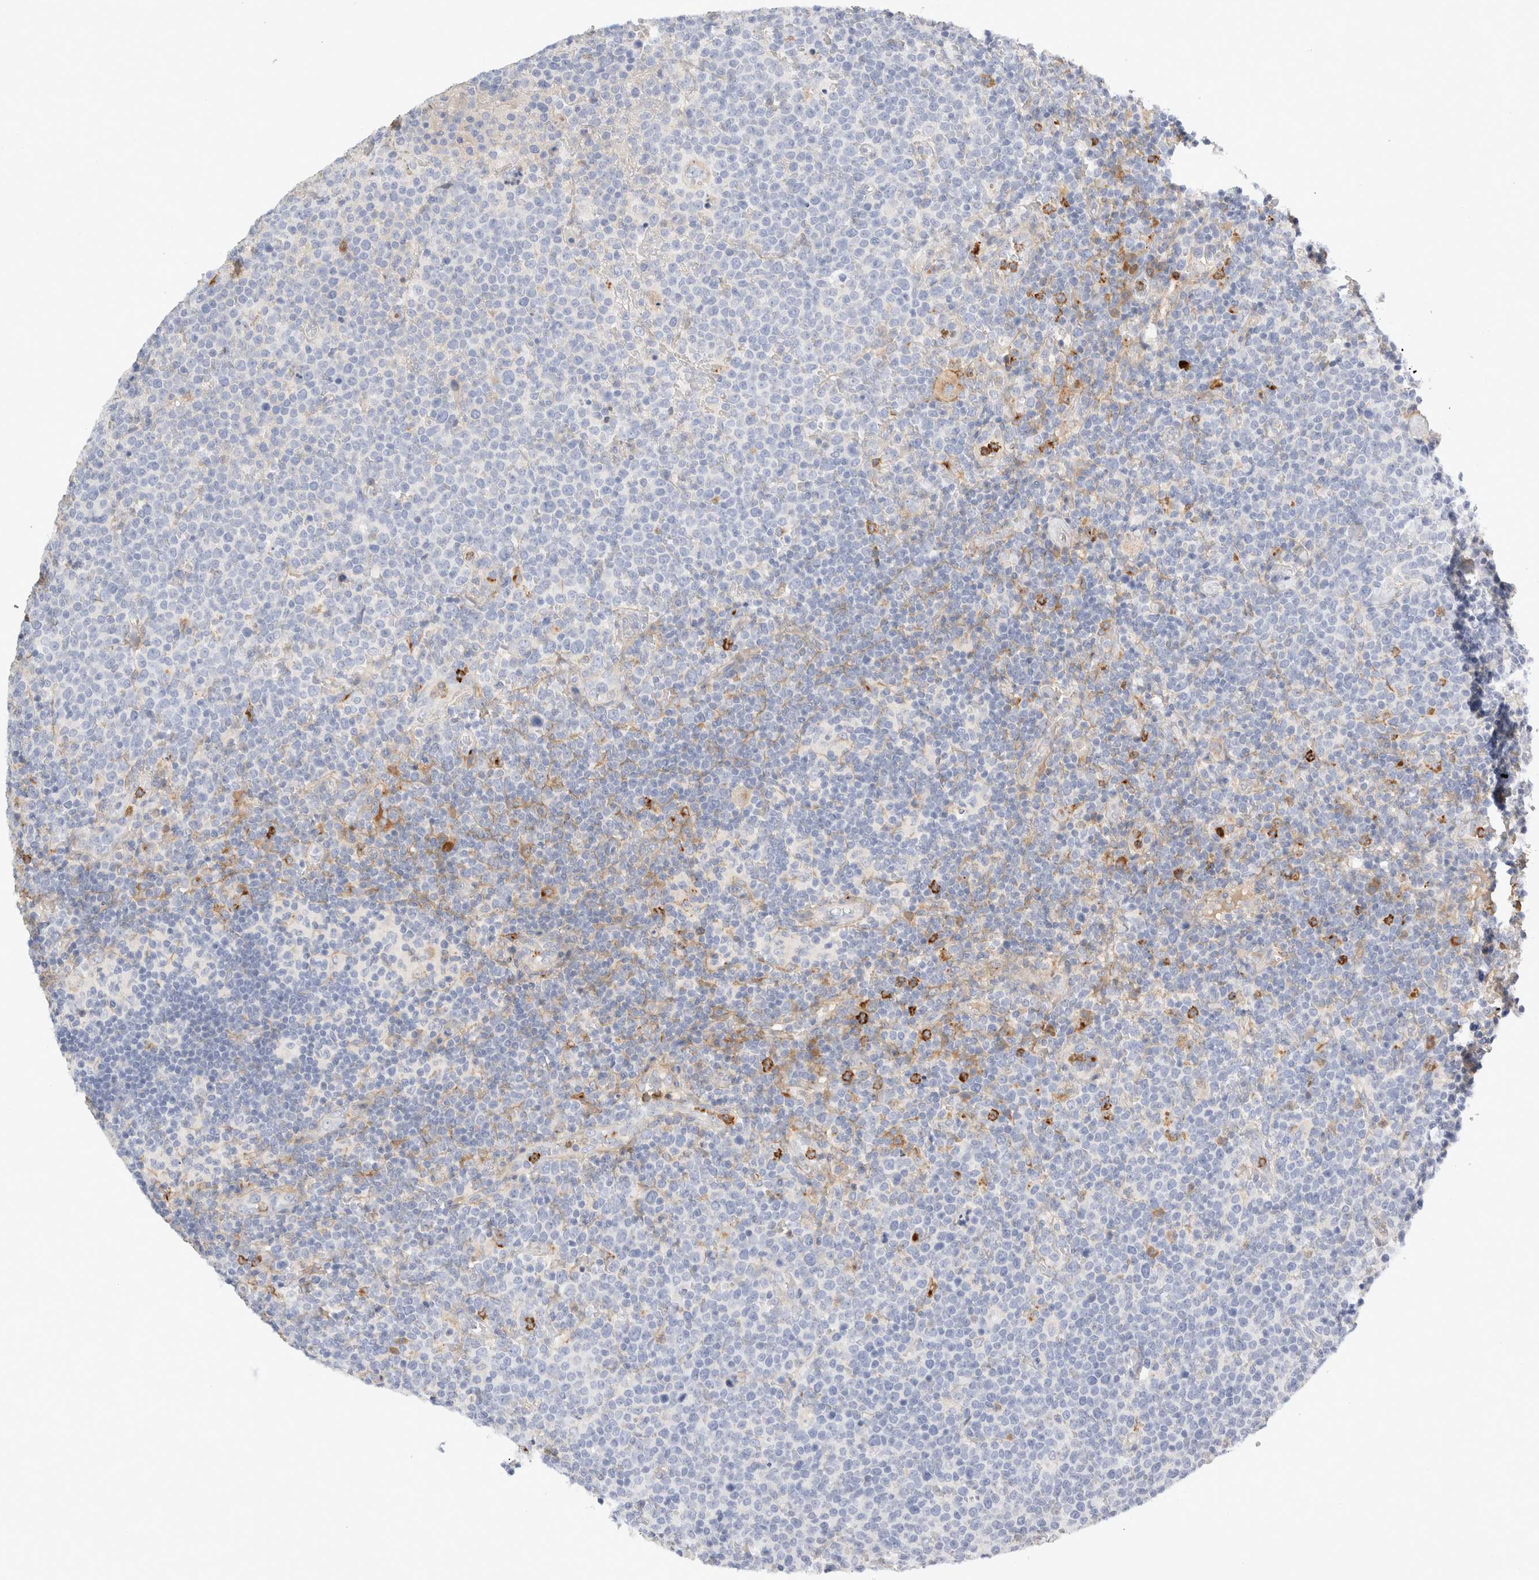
{"staining": {"intensity": "negative", "quantity": "none", "location": "none"}, "tissue": "lymphoma", "cell_type": "Tumor cells", "image_type": "cancer", "snomed": [{"axis": "morphology", "description": "Malignant lymphoma, non-Hodgkin's type, High grade"}, {"axis": "topography", "description": "Lymph node"}], "caption": "Immunohistochemistry (IHC) histopathology image of human high-grade malignant lymphoma, non-Hodgkin's type stained for a protein (brown), which demonstrates no expression in tumor cells. (Immunohistochemistry, brightfield microscopy, high magnification).", "gene": "FGL2", "patient": {"sex": "male", "age": 61}}